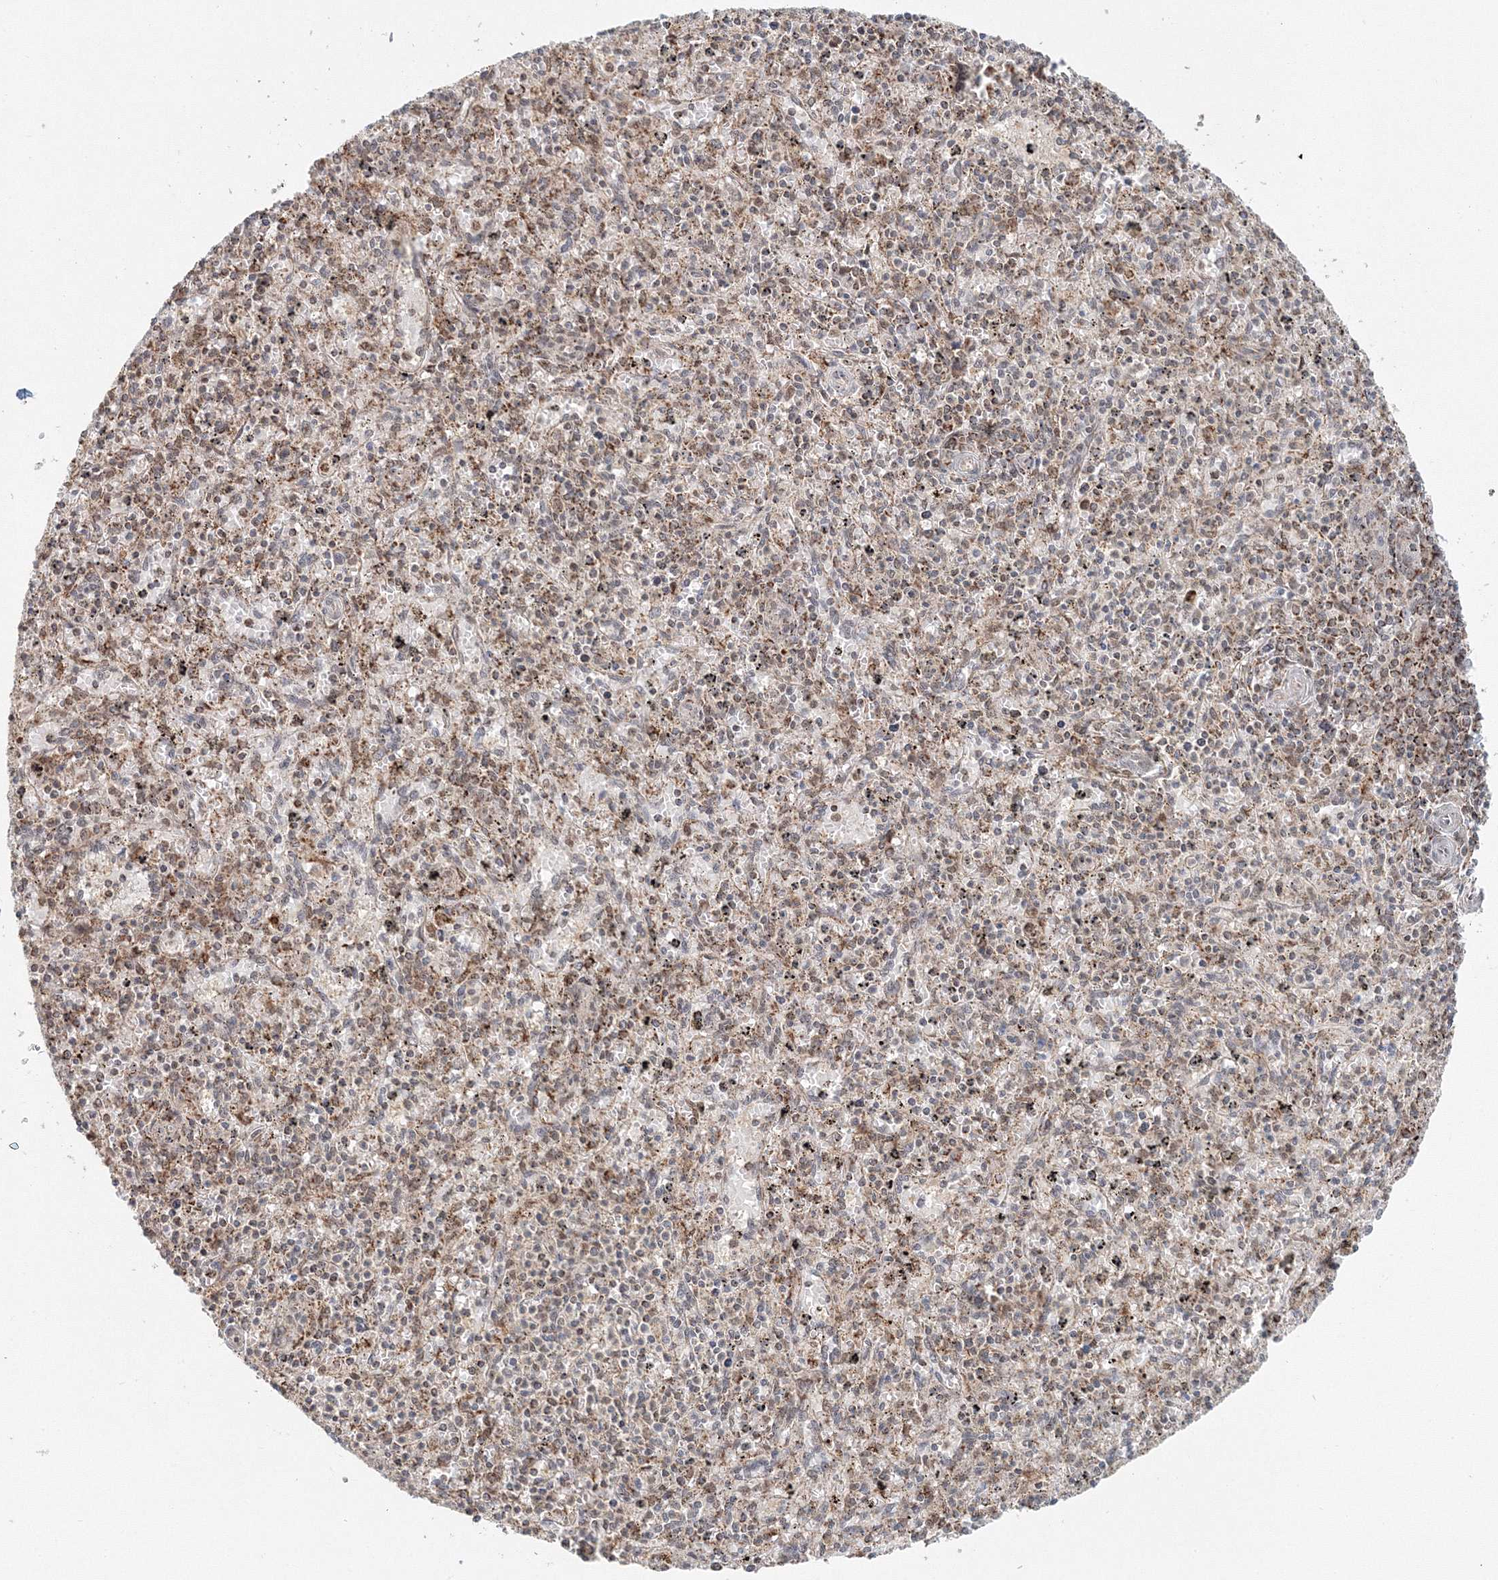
{"staining": {"intensity": "weak", "quantity": "<25%", "location": "cytoplasmic/membranous"}, "tissue": "spleen", "cell_type": "Cells in red pulp", "image_type": "normal", "snomed": [{"axis": "morphology", "description": "Normal tissue, NOS"}, {"axis": "topography", "description": "Spleen"}], "caption": "DAB immunohistochemical staining of benign human spleen reveals no significant staining in cells in red pulp.", "gene": "PSMD6", "patient": {"sex": "male", "age": 72}}